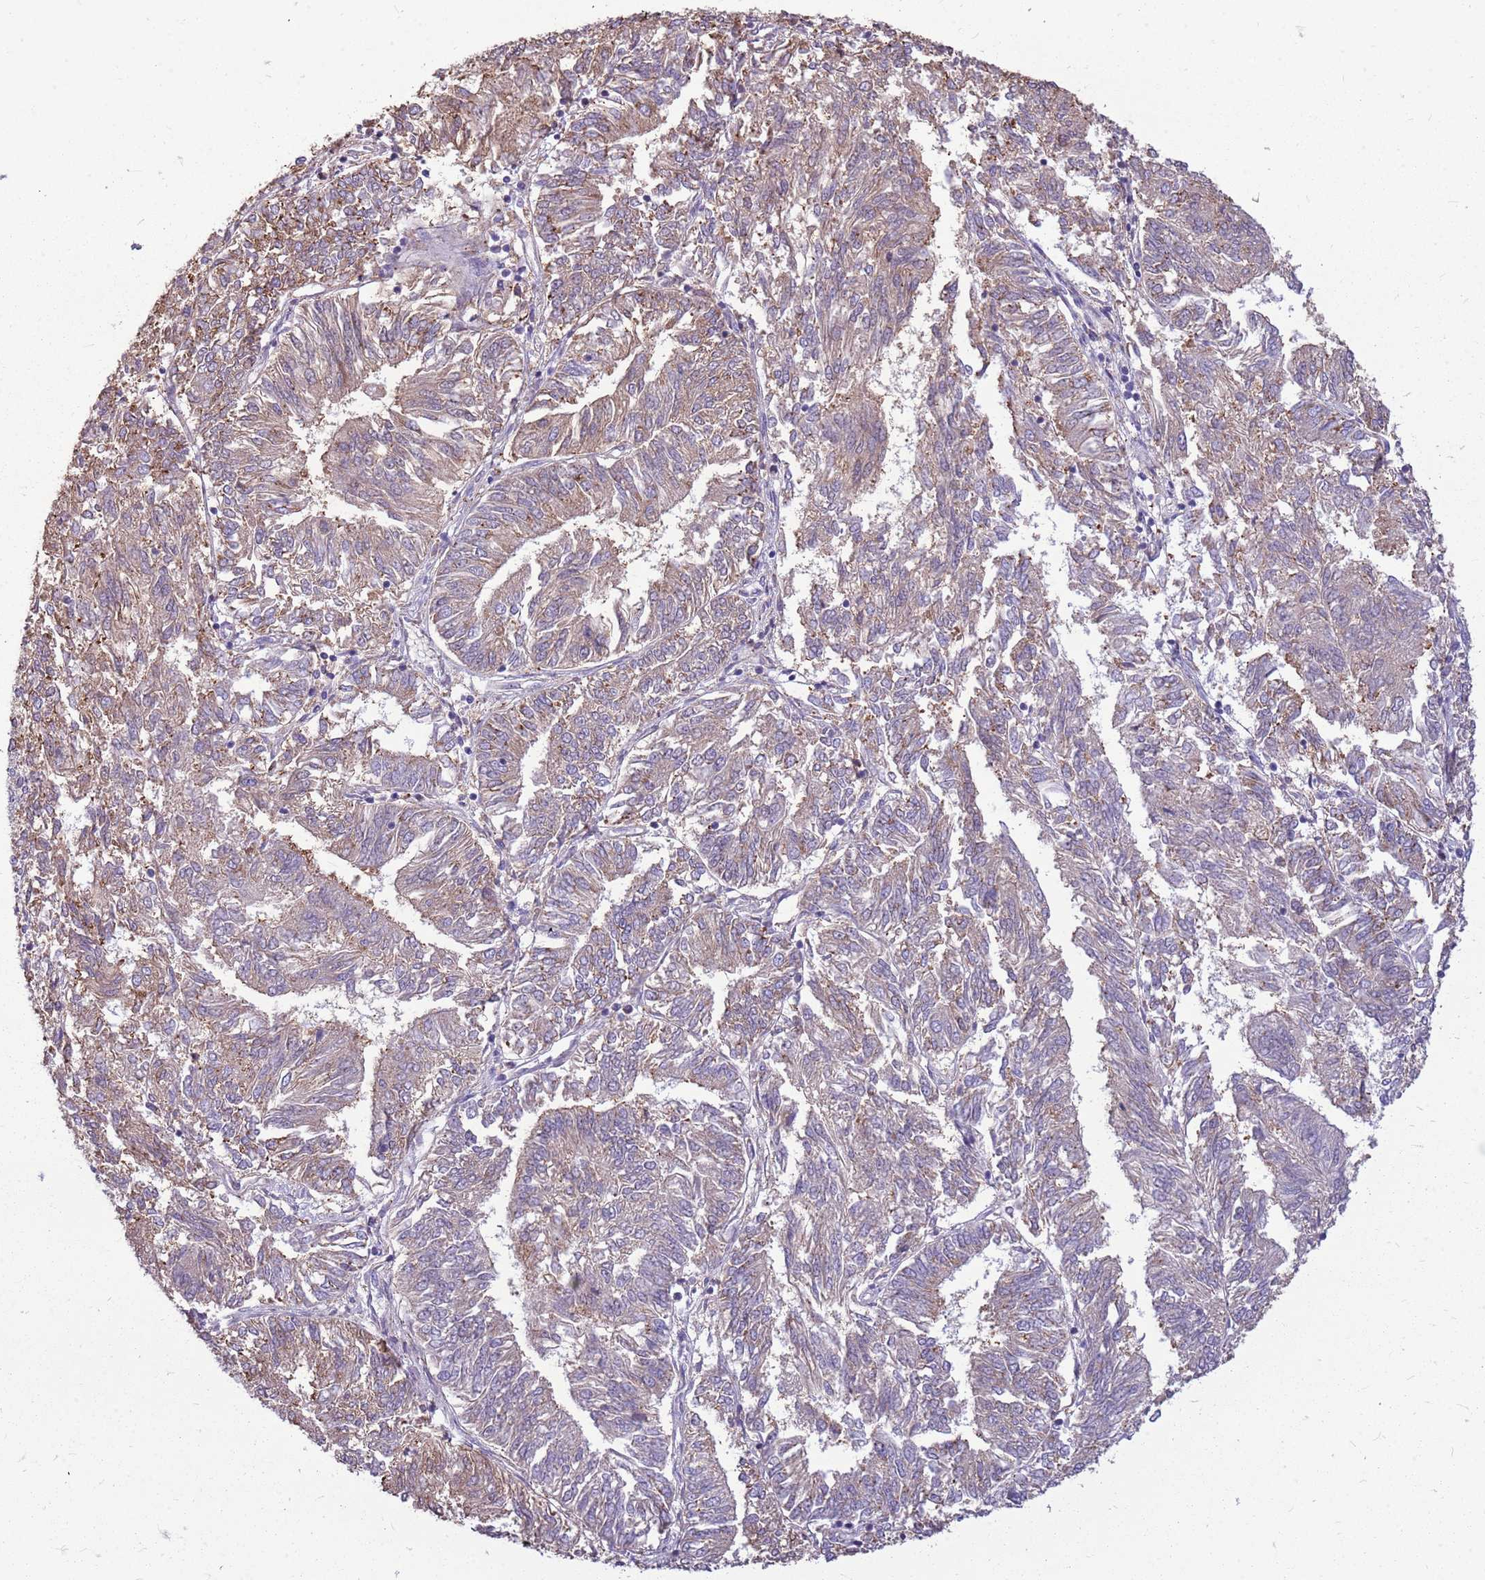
{"staining": {"intensity": "weak", "quantity": "25%-75%", "location": "cytoplasmic/membranous"}, "tissue": "endometrial cancer", "cell_type": "Tumor cells", "image_type": "cancer", "snomed": [{"axis": "morphology", "description": "Adenocarcinoma, NOS"}, {"axis": "topography", "description": "Endometrium"}], "caption": "A brown stain shows weak cytoplasmic/membranous expression of a protein in endometrial cancer tumor cells.", "gene": "KCTD19", "patient": {"sex": "female", "age": 58}}